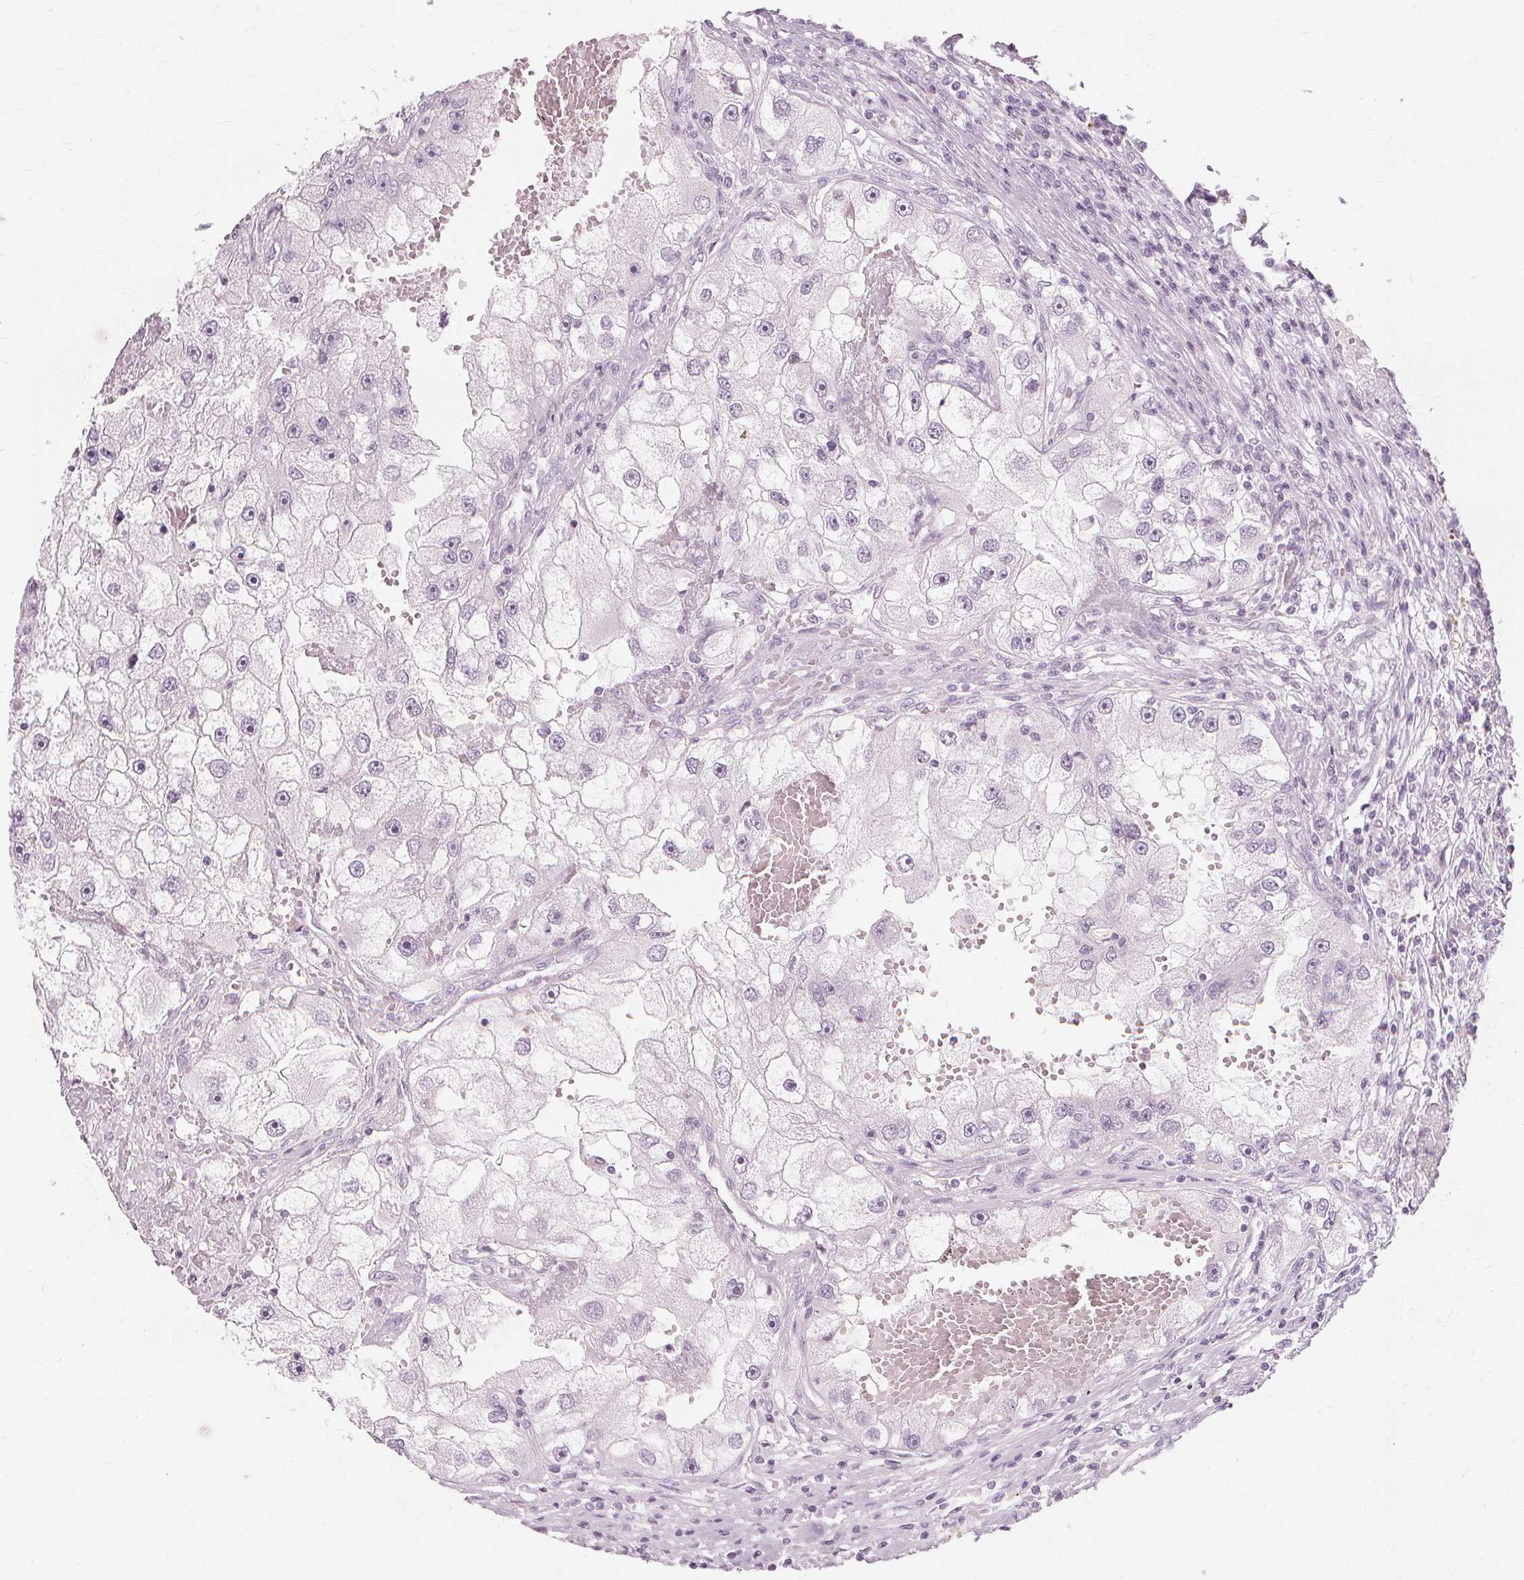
{"staining": {"intensity": "negative", "quantity": "none", "location": "none"}, "tissue": "renal cancer", "cell_type": "Tumor cells", "image_type": "cancer", "snomed": [{"axis": "morphology", "description": "Adenocarcinoma, NOS"}, {"axis": "topography", "description": "Kidney"}], "caption": "Immunohistochemical staining of human renal adenocarcinoma reveals no significant staining in tumor cells.", "gene": "MUC12", "patient": {"sex": "male", "age": 63}}